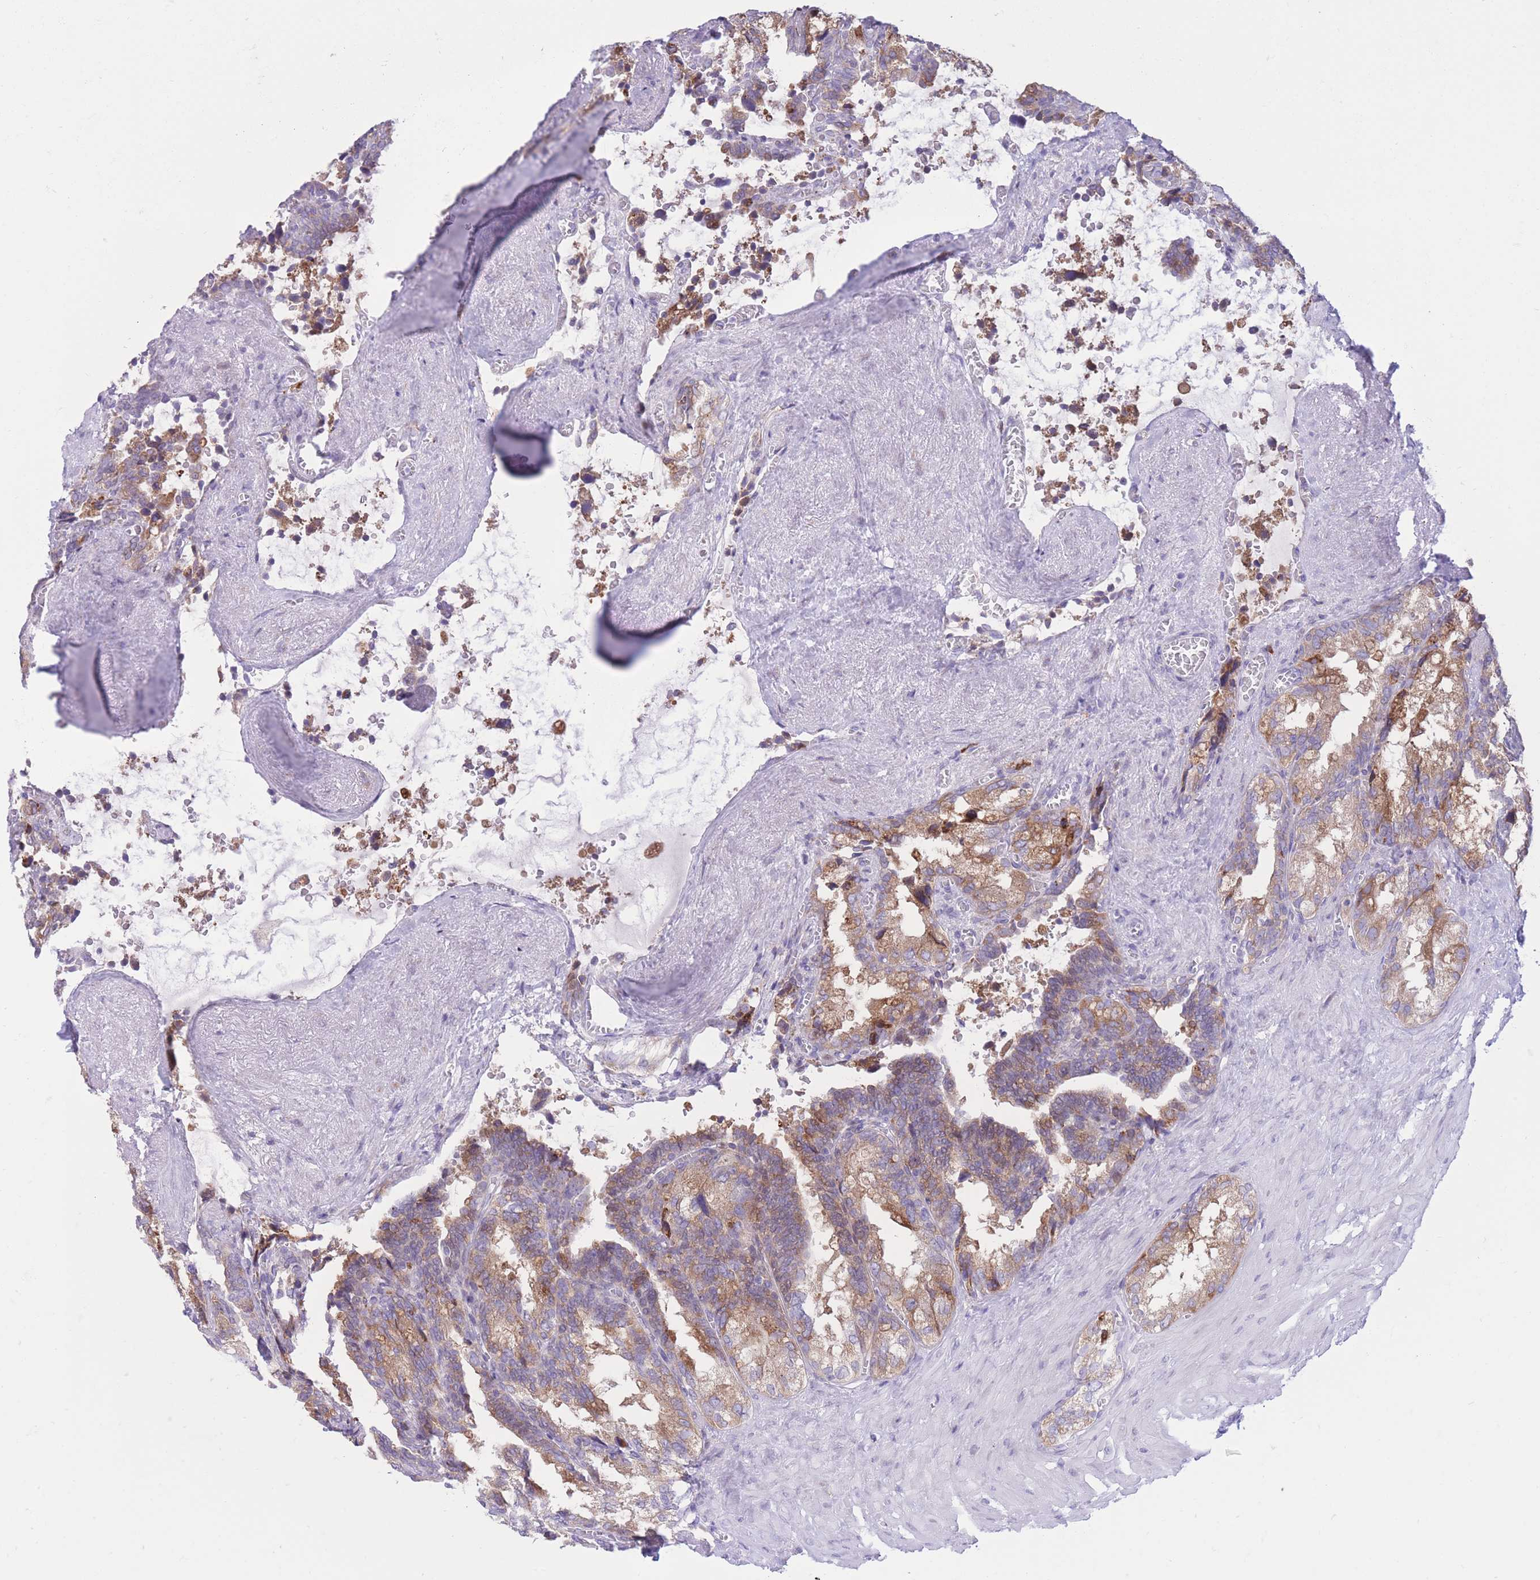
{"staining": {"intensity": "moderate", "quantity": "25%-75%", "location": "cytoplasmic/membranous"}, "tissue": "seminal vesicle", "cell_type": "Glandular cells", "image_type": "normal", "snomed": [{"axis": "morphology", "description": "Normal tissue, NOS"}, {"axis": "topography", "description": "Seminal veicle"}], "caption": "Immunohistochemical staining of normal human seminal vesicle displays 25%-75% levels of moderate cytoplasmic/membranous protein expression in approximately 25%-75% of glandular cells.", "gene": "MYDGF", "patient": {"sex": "male", "age": 68}}